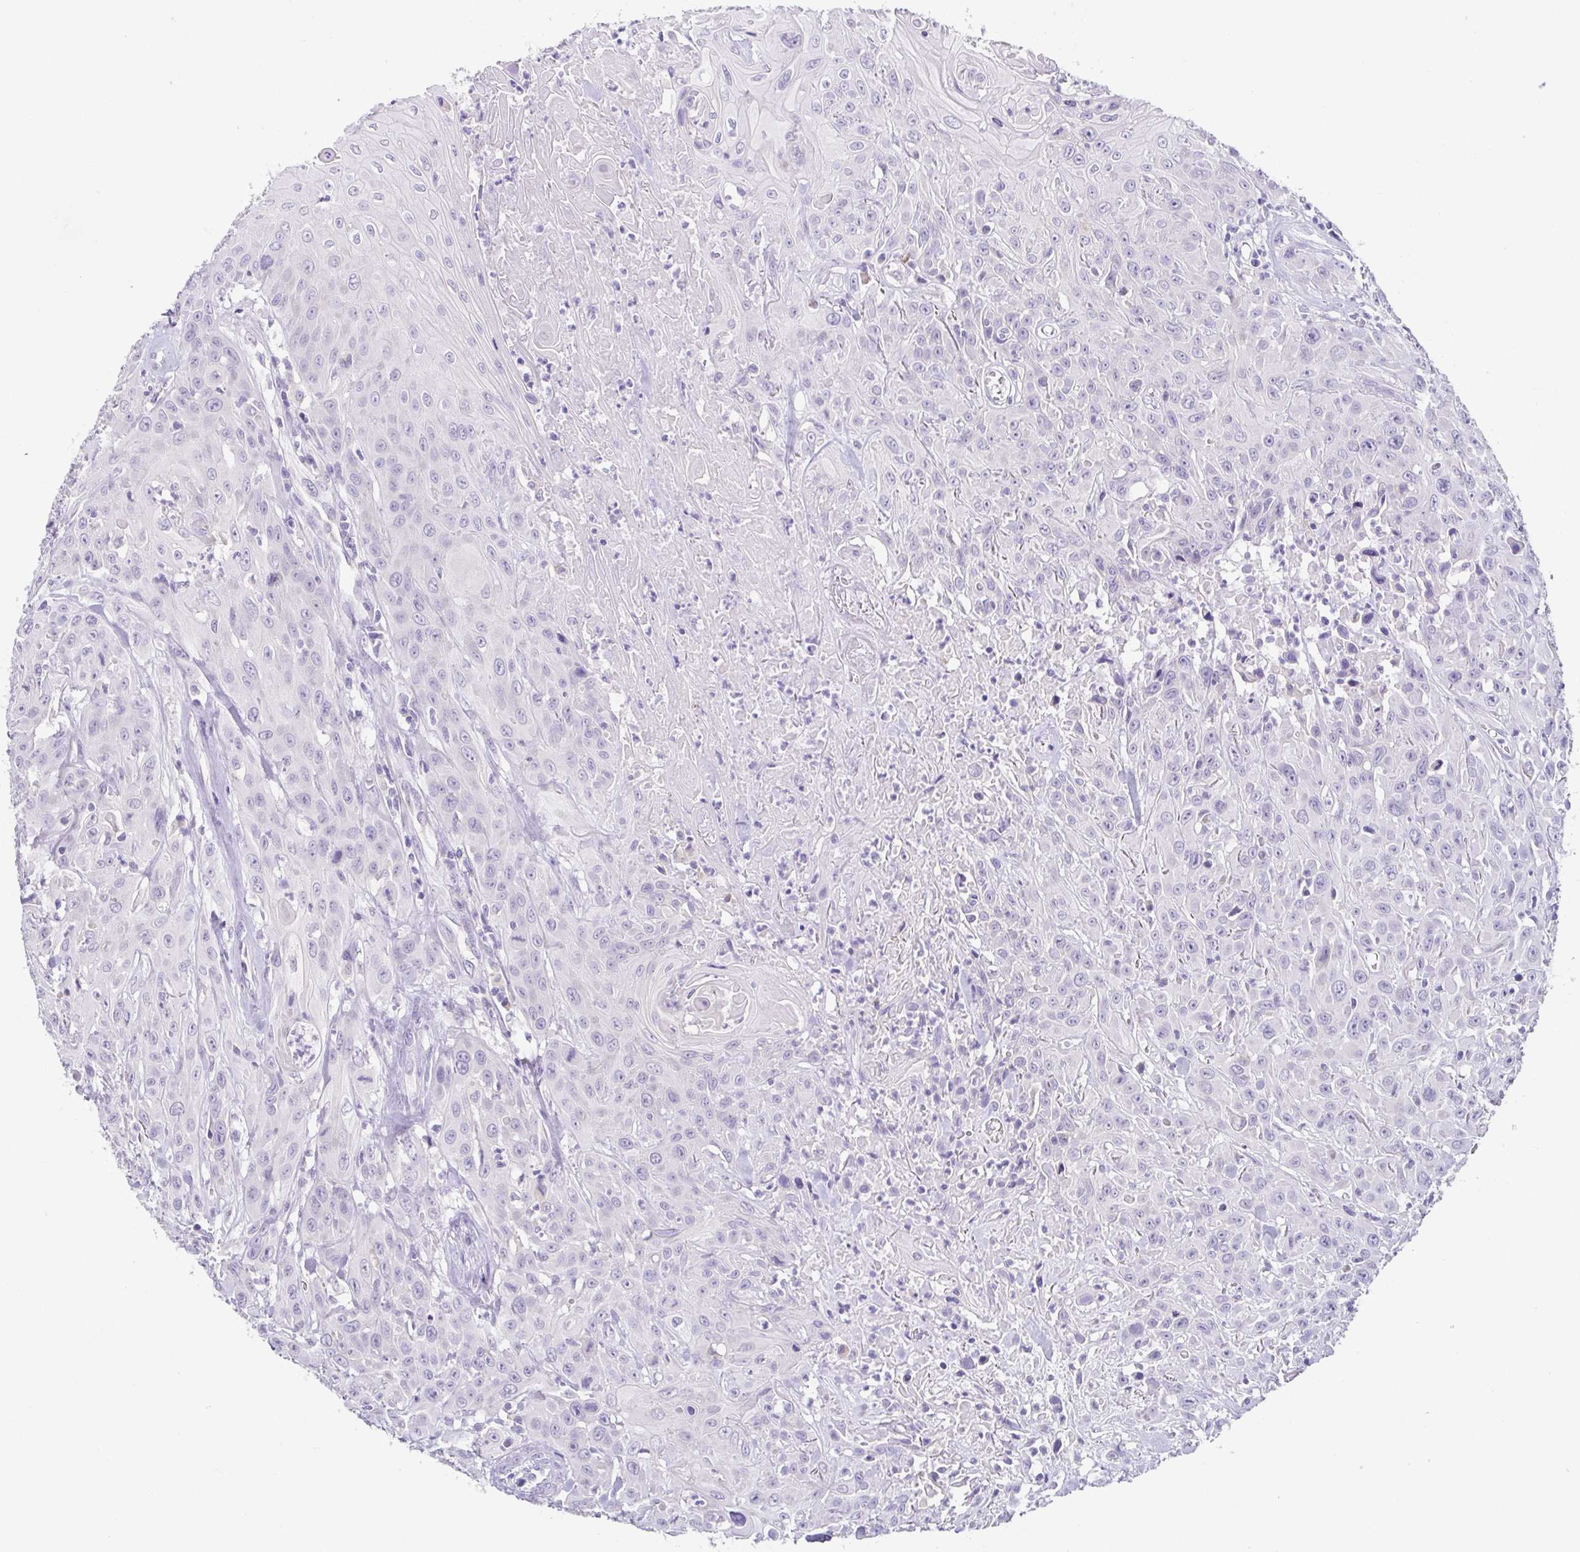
{"staining": {"intensity": "negative", "quantity": "none", "location": "none"}, "tissue": "head and neck cancer", "cell_type": "Tumor cells", "image_type": "cancer", "snomed": [{"axis": "morphology", "description": "Squamous cell carcinoma, NOS"}, {"axis": "topography", "description": "Skin"}, {"axis": "topography", "description": "Head-Neck"}], "caption": "This is a image of immunohistochemistry staining of head and neck cancer, which shows no staining in tumor cells.", "gene": "RDH11", "patient": {"sex": "male", "age": 80}}